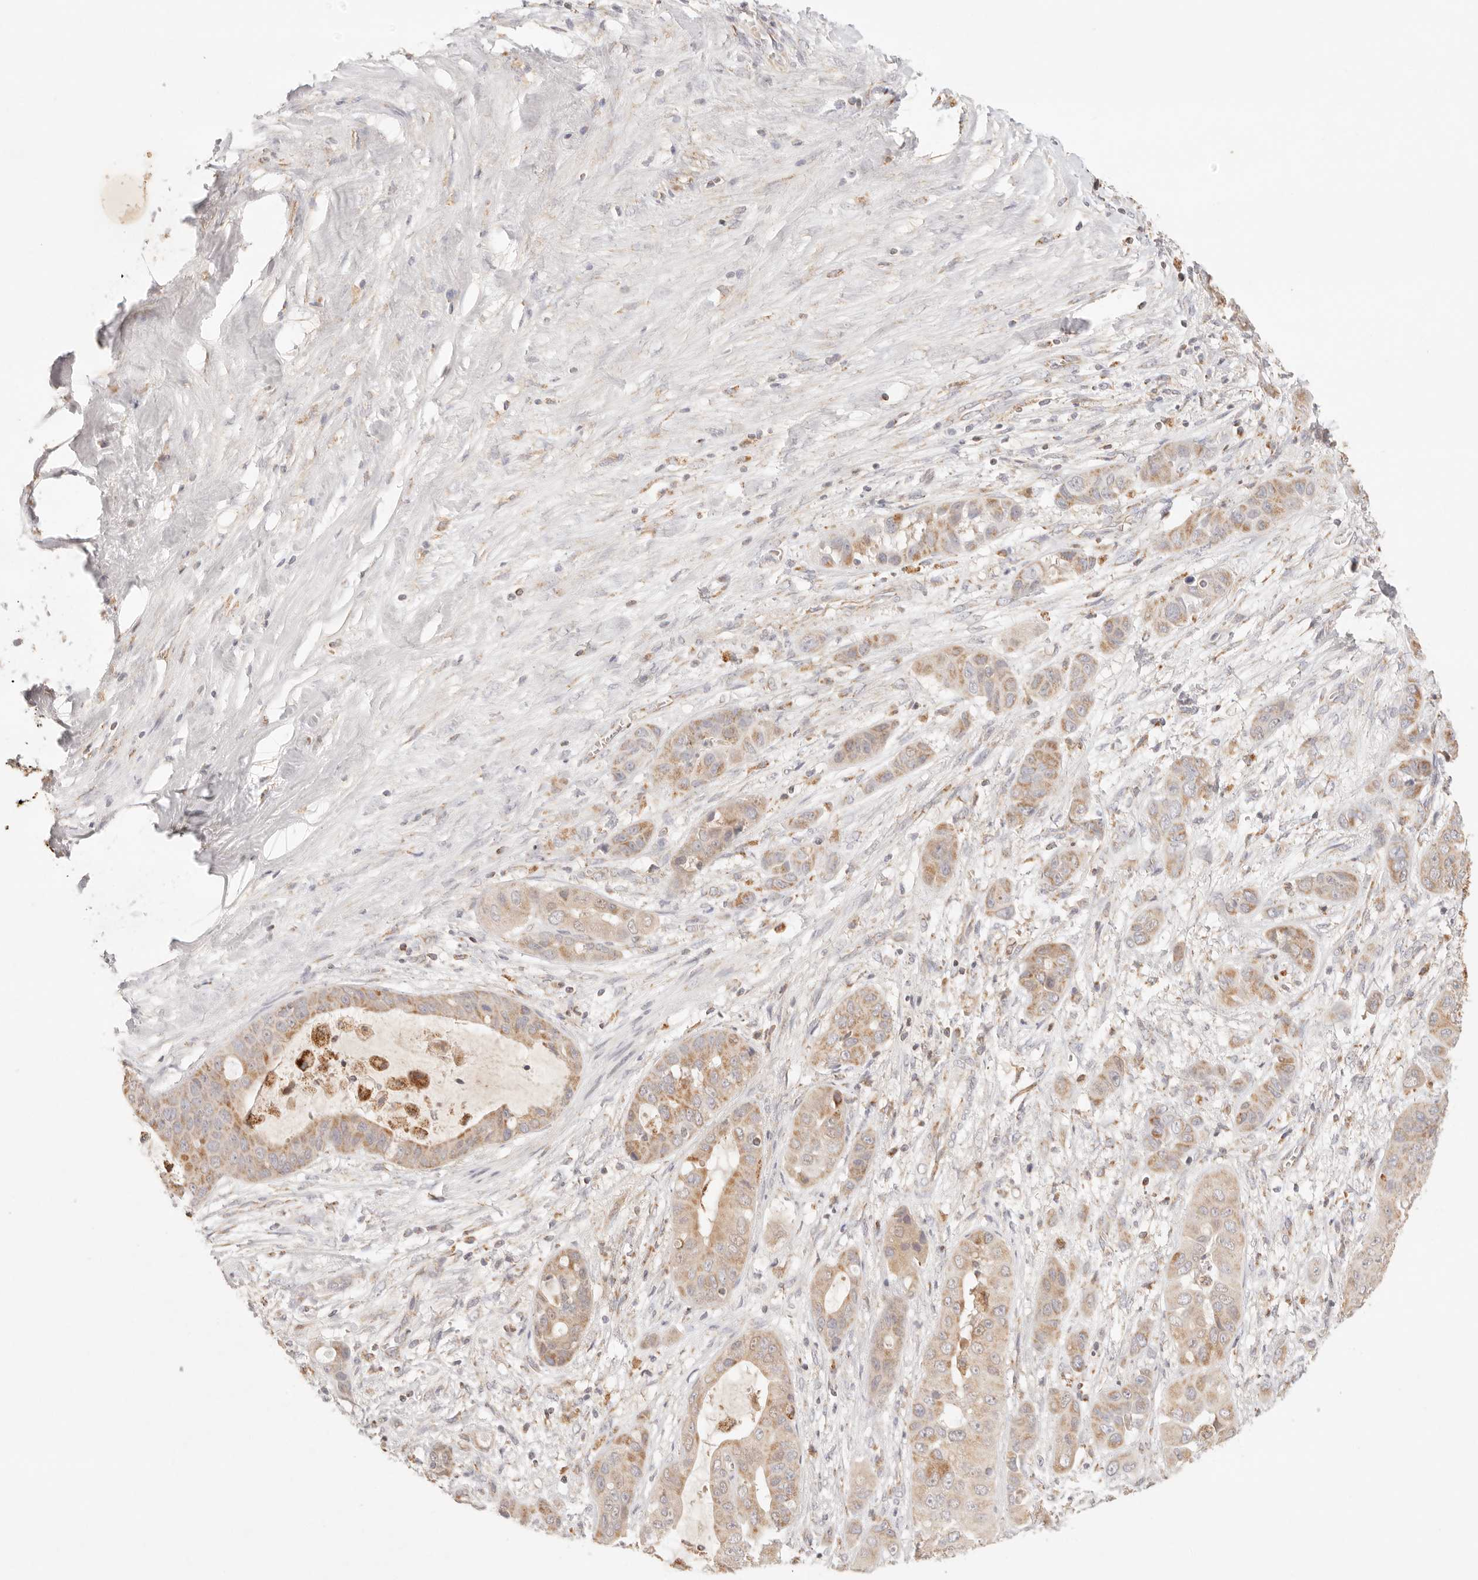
{"staining": {"intensity": "moderate", "quantity": ">75%", "location": "cytoplasmic/membranous"}, "tissue": "liver cancer", "cell_type": "Tumor cells", "image_type": "cancer", "snomed": [{"axis": "morphology", "description": "Cholangiocarcinoma"}, {"axis": "topography", "description": "Liver"}], "caption": "Liver cancer was stained to show a protein in brown. There is medium levels of moderate cytoplasmic/membranous positivity in about >75% of tumor cells. Nuclei are stained in blue.", "gene": "COA6", "patient": {"sex": "female", "age": 52}}